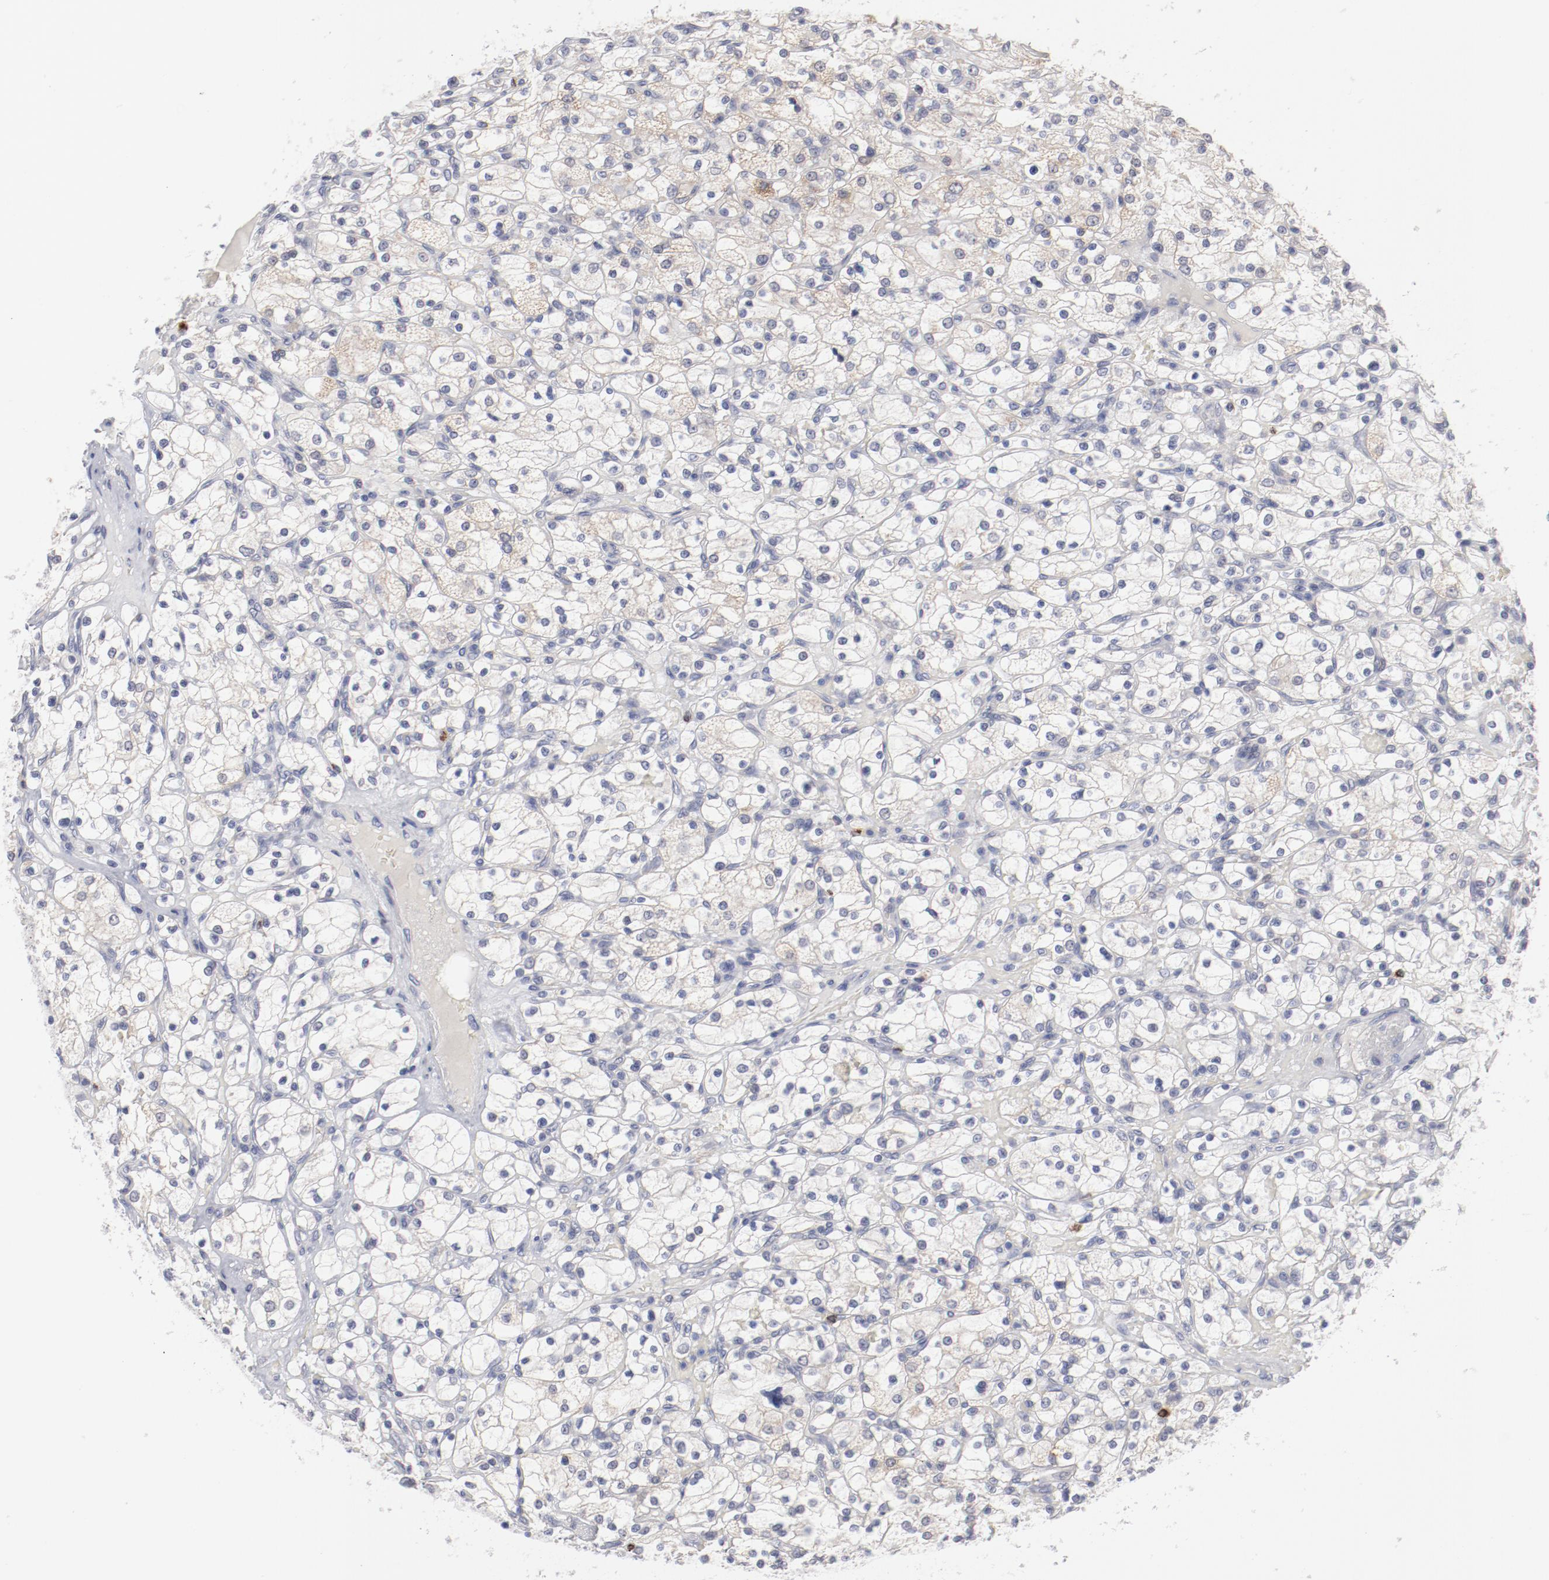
{"staining": {"intensity": "negative", "quantity": "none", "location": "none"}, "tissue": "renal cancer", "cell_type": "Tumor cells", "image_type": "cancer", "snomed": [{"axis": "morphology", "description": "Adenocarcinoma, NOS"}, {"axis": "topography", "description": "Kidney"}], "caption": "This is an IHC photomicrograph of renal cancer (adenocarcinoma). There is no expression in tumor cells.", "gene": "SH3BGR", "patient": {"sex": "female", "age": 83}}